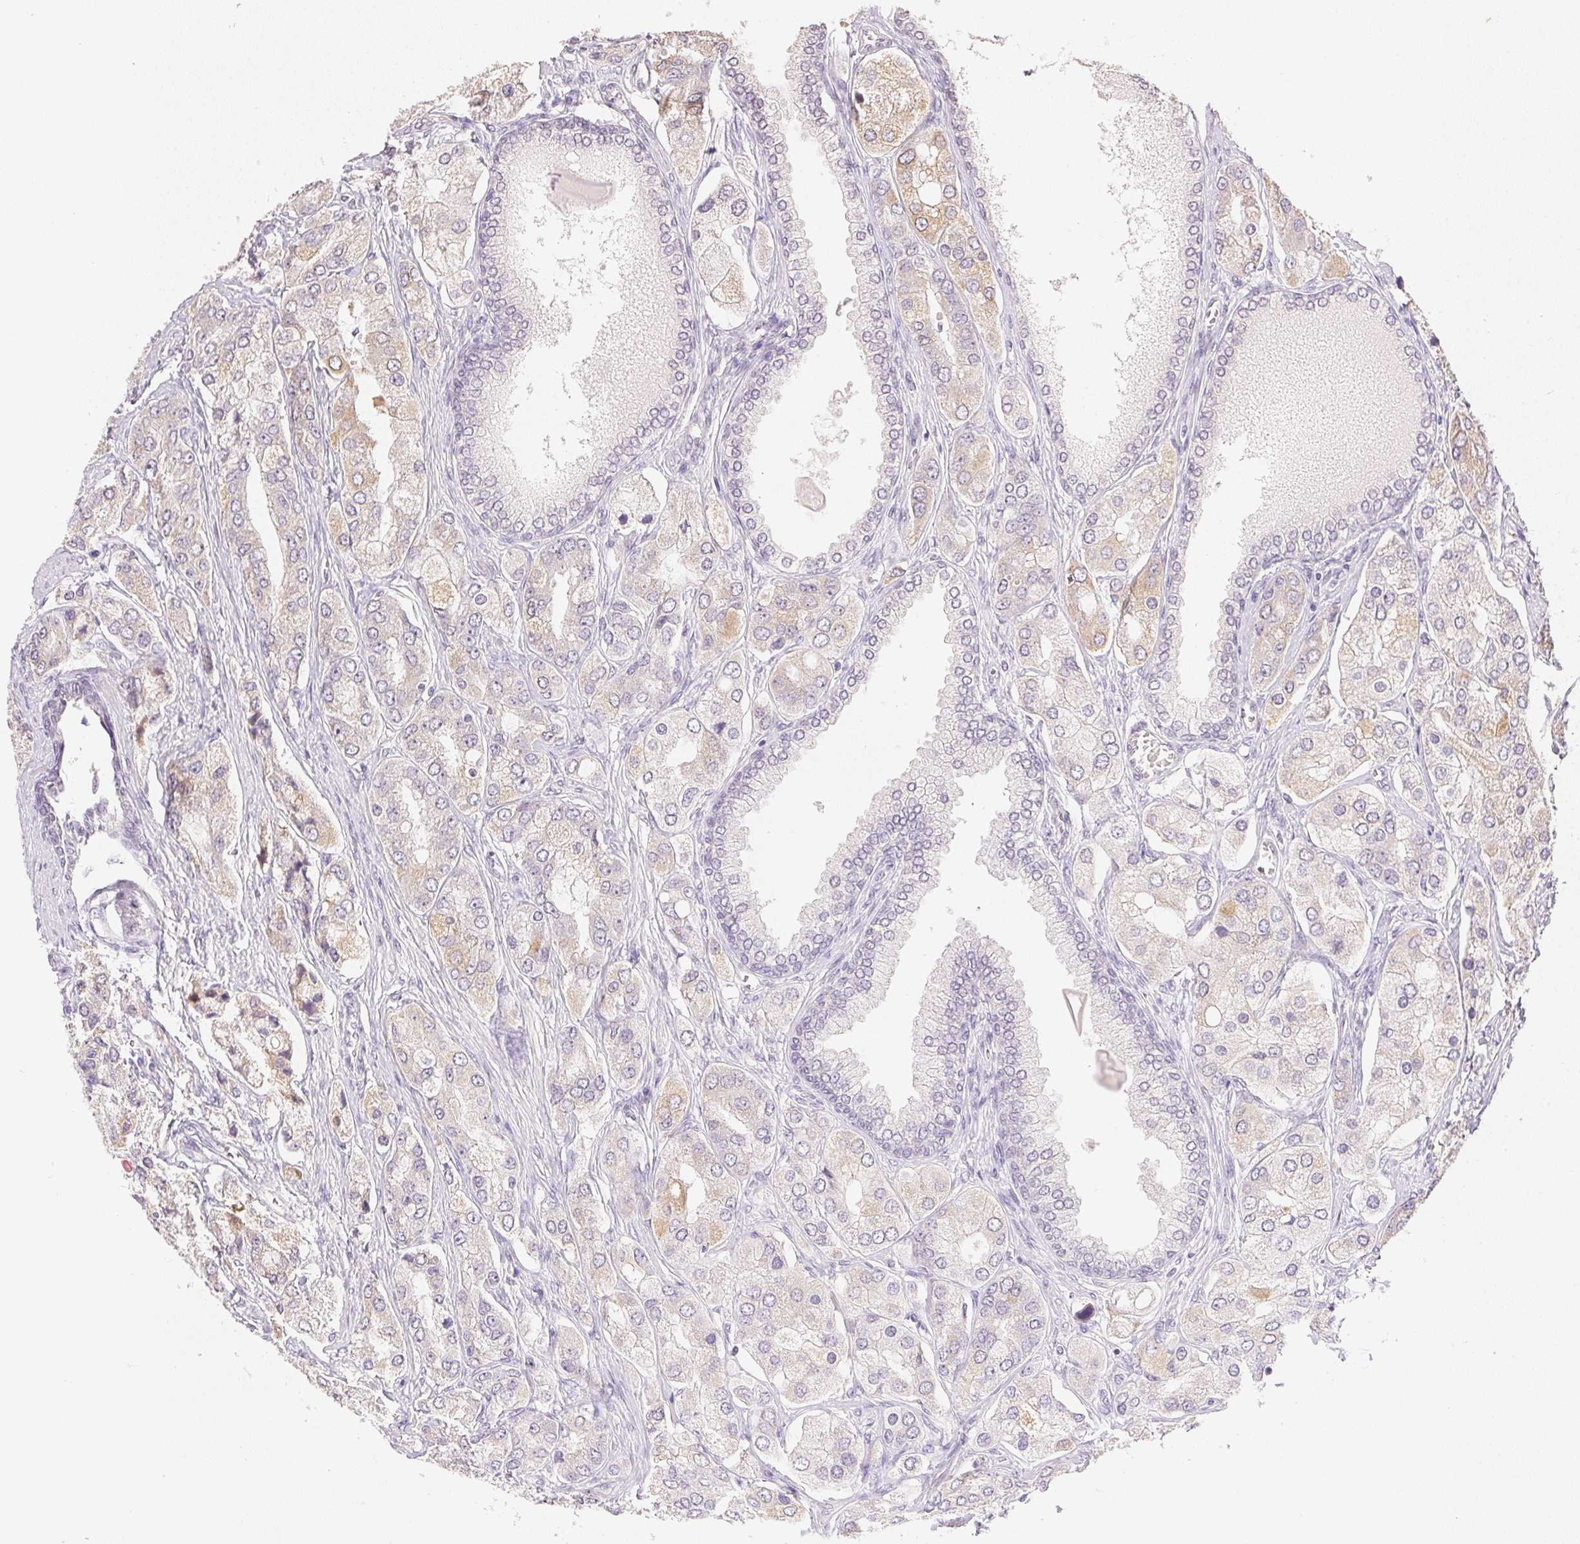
{"staining": {"intensity": "weak", "quantity": "25%-75%", "location": "cytoplasmic/membranous"}, "tissue": "prostate cancer", "cell_type": "Tumor cells", "image_type": "cancer", "snomed": [{"axis": "morphology", "description": "Adenocarcinoma, Low grade"}, {"axis": "topography", "description": "Prostate"}], "caption": "A photomicrograph of human adenocarcinoma (low-grade) (prostate) stained for a protein shows weak cytoplasmic/membranous brown staining in tumor cells.", "gene": "DHCR24", "patient": {"sex": "male", "age": 69}}